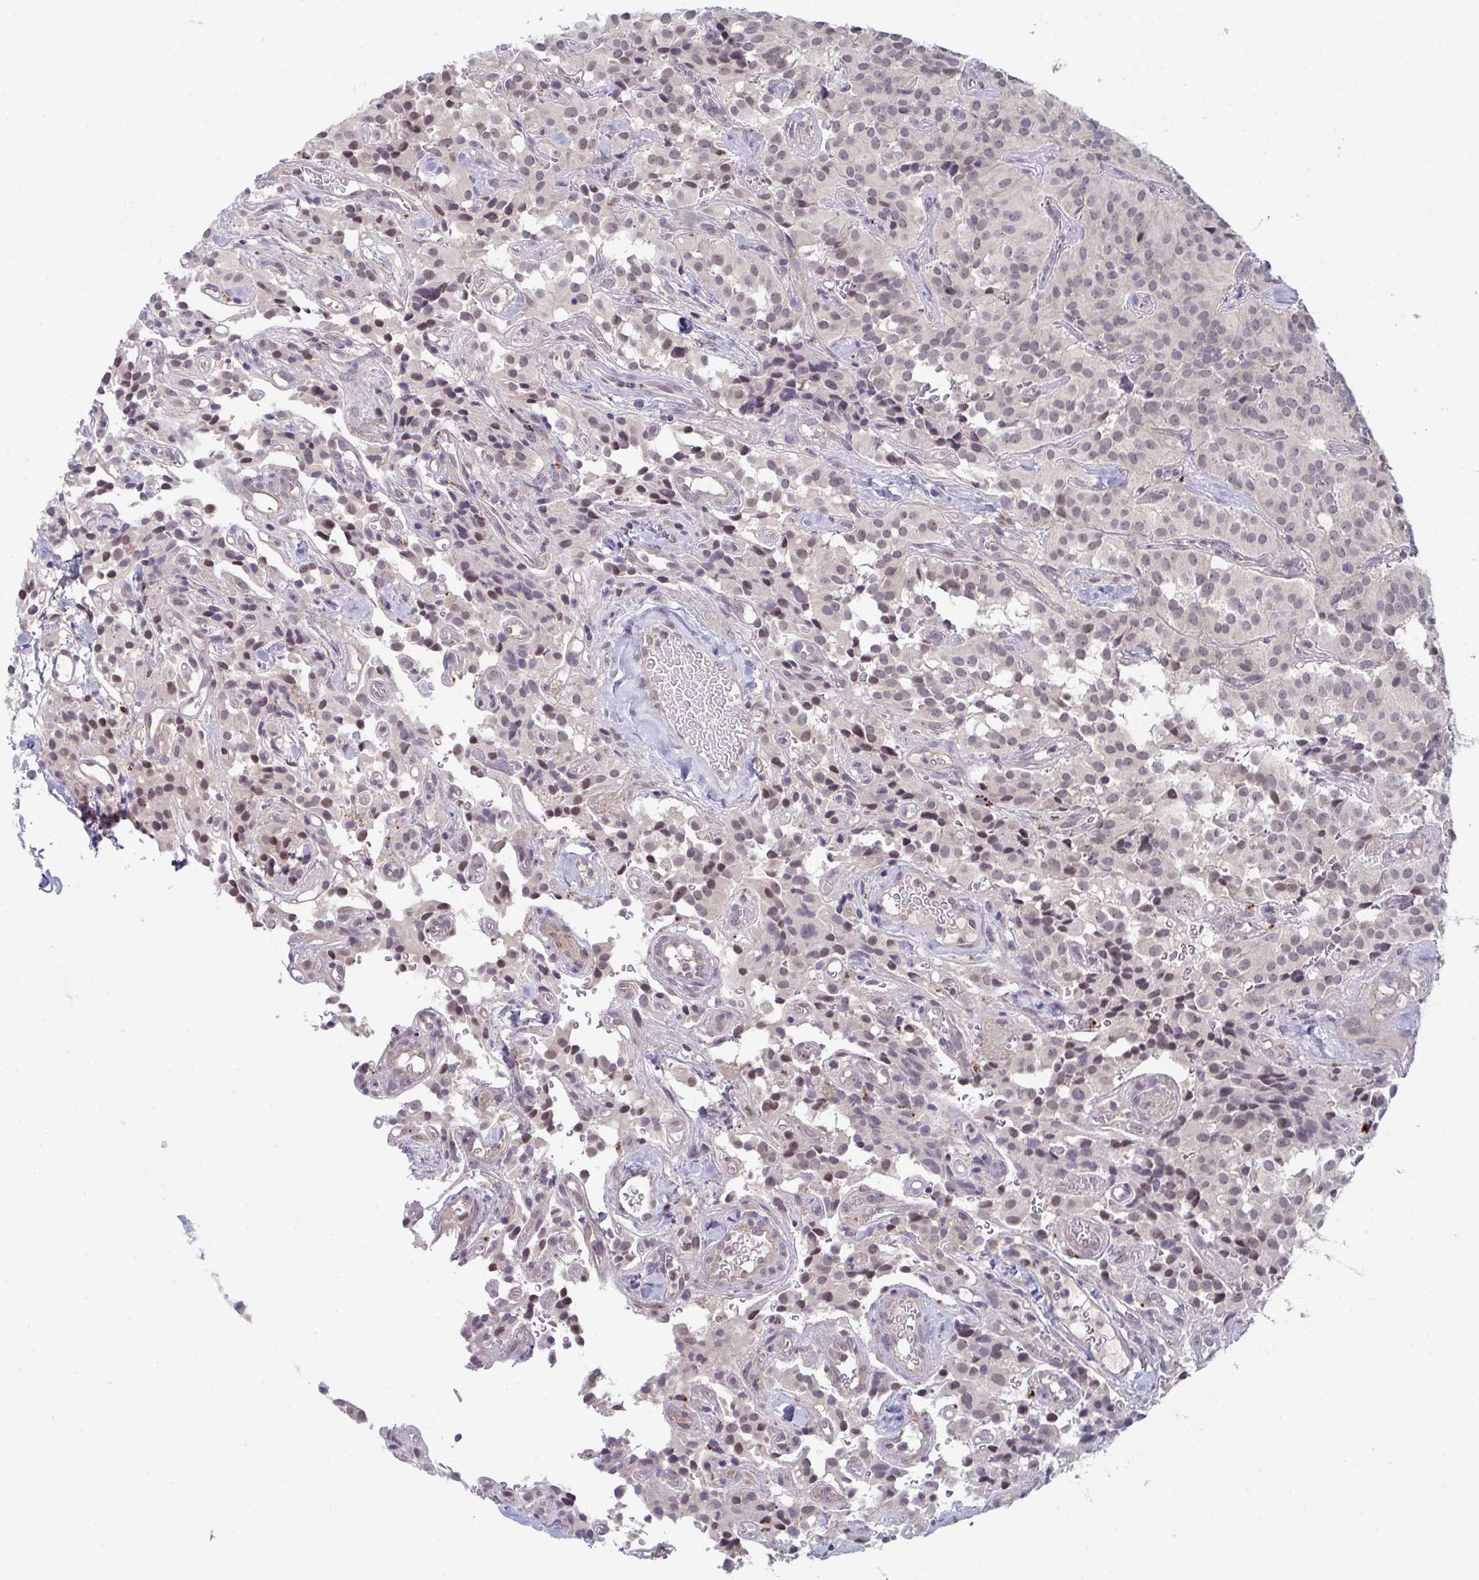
{"staining": {"intensity": "weak", "quantity": "<25%", "location": "nuclear"}, "tissue": "glioma", "cell_type": "Tumor cells", "image_type": "cancer", "snomed": [{"axis": "morphology", "description": "Glioma, malignant, Low grade"}, {"axis": "topography", "description": "Brain"}], "caption": "A histopathology image of low-grade glioma (malignant) stained for a protein shows no brown staining in tumor cells.", "gene": "ZNF214", "patient": {"sex": "male", "age": 42}}